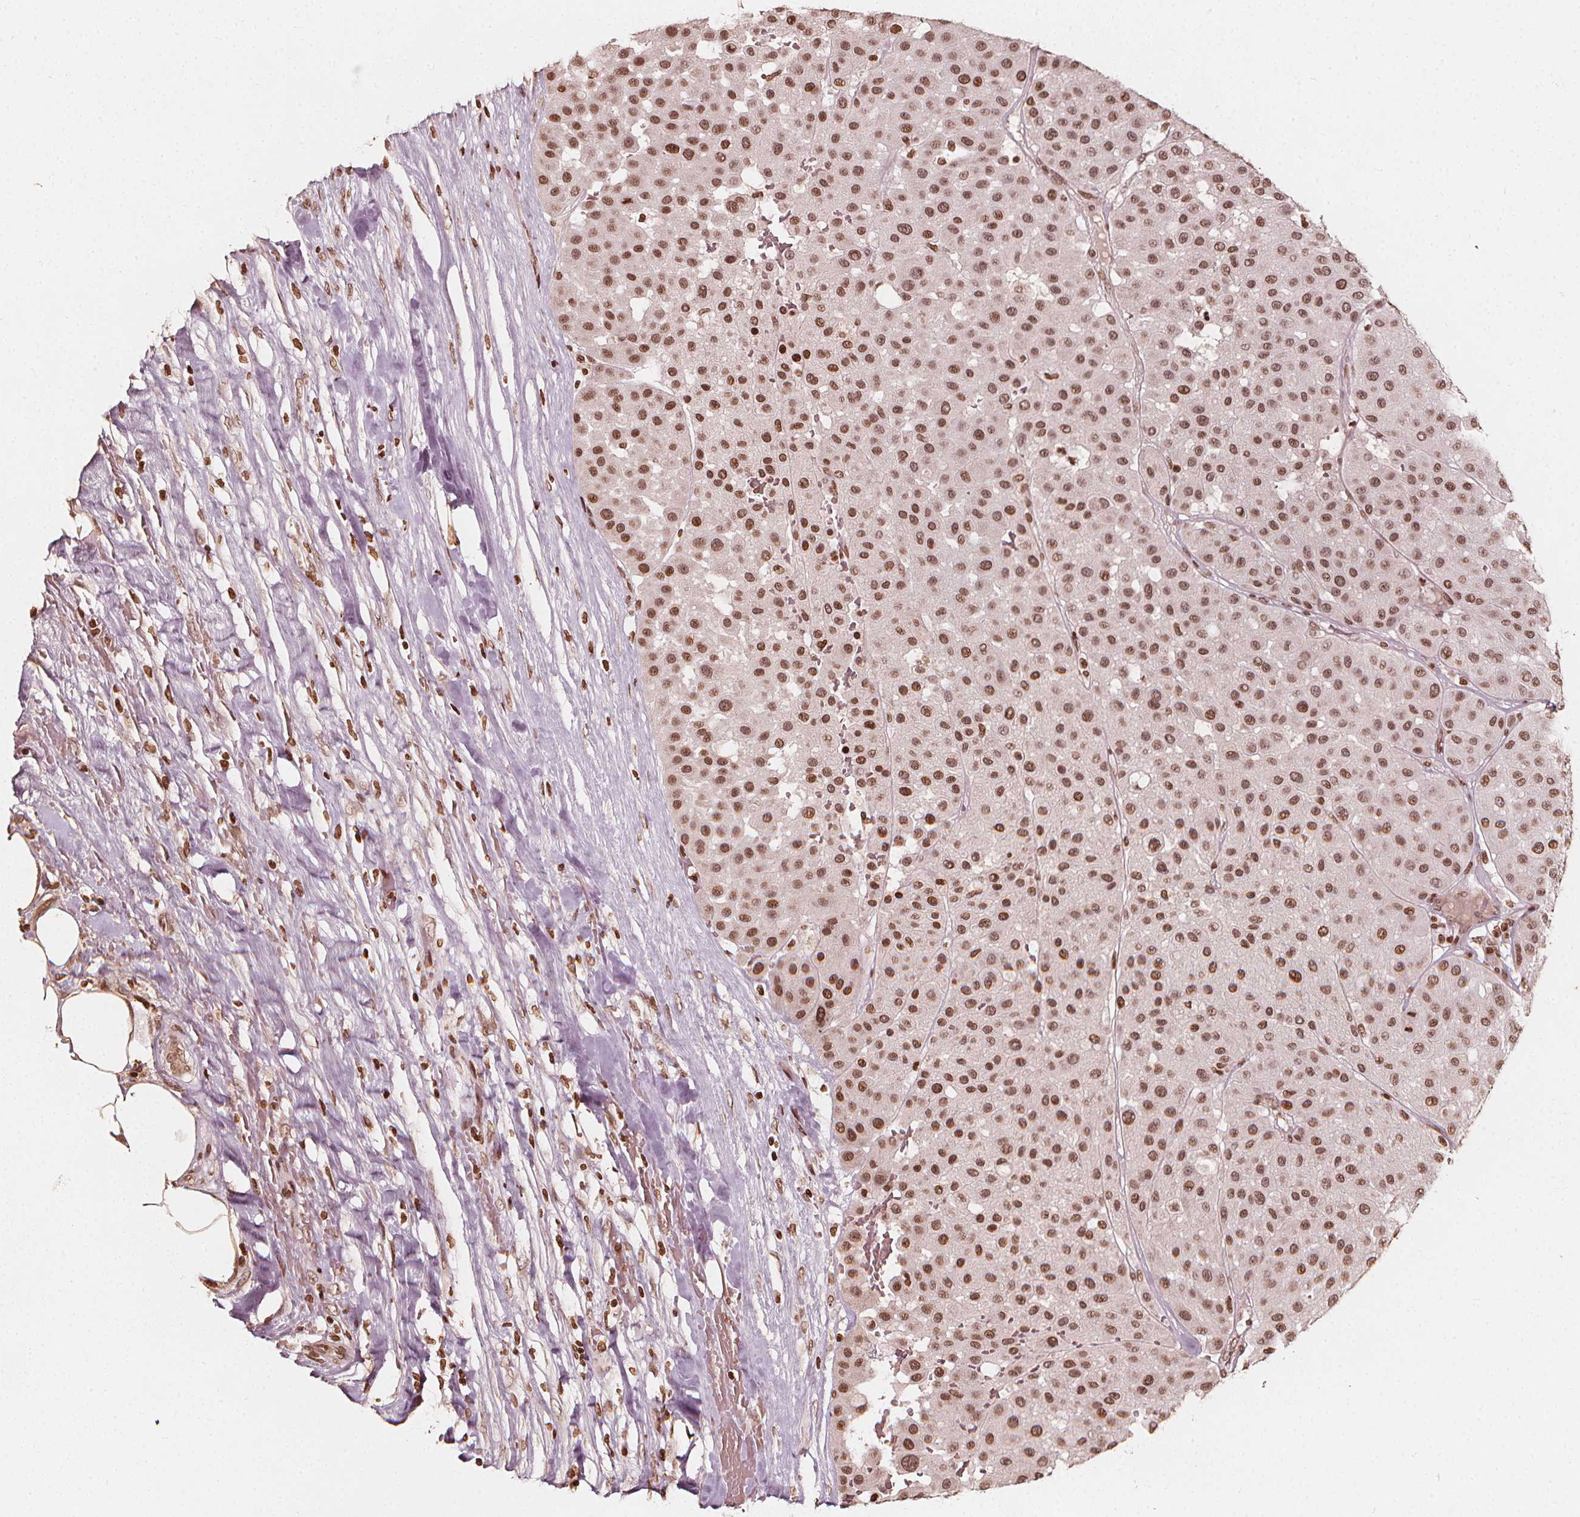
{"staining": {"intensity": "moderate", "quantity": ">75%", "location": "nuclear"}, "tissue": "melanoma", "cell_type": "Tumor cells", "image_type": "cancer", "snomed": [{"axis": "morphology", "description": "Malignant melanoma, Metastatic site"}, {"axis": "topography", "description": "Smooth muscle"}], "caption": "This image exhibits IHC staining of human malignant melanoma (metastatic site), with medium moderate nuclear expression in approximately >75% of tumor cells.", "gene": "H3C14", "patient": {"sex": "male", "age": 41}}